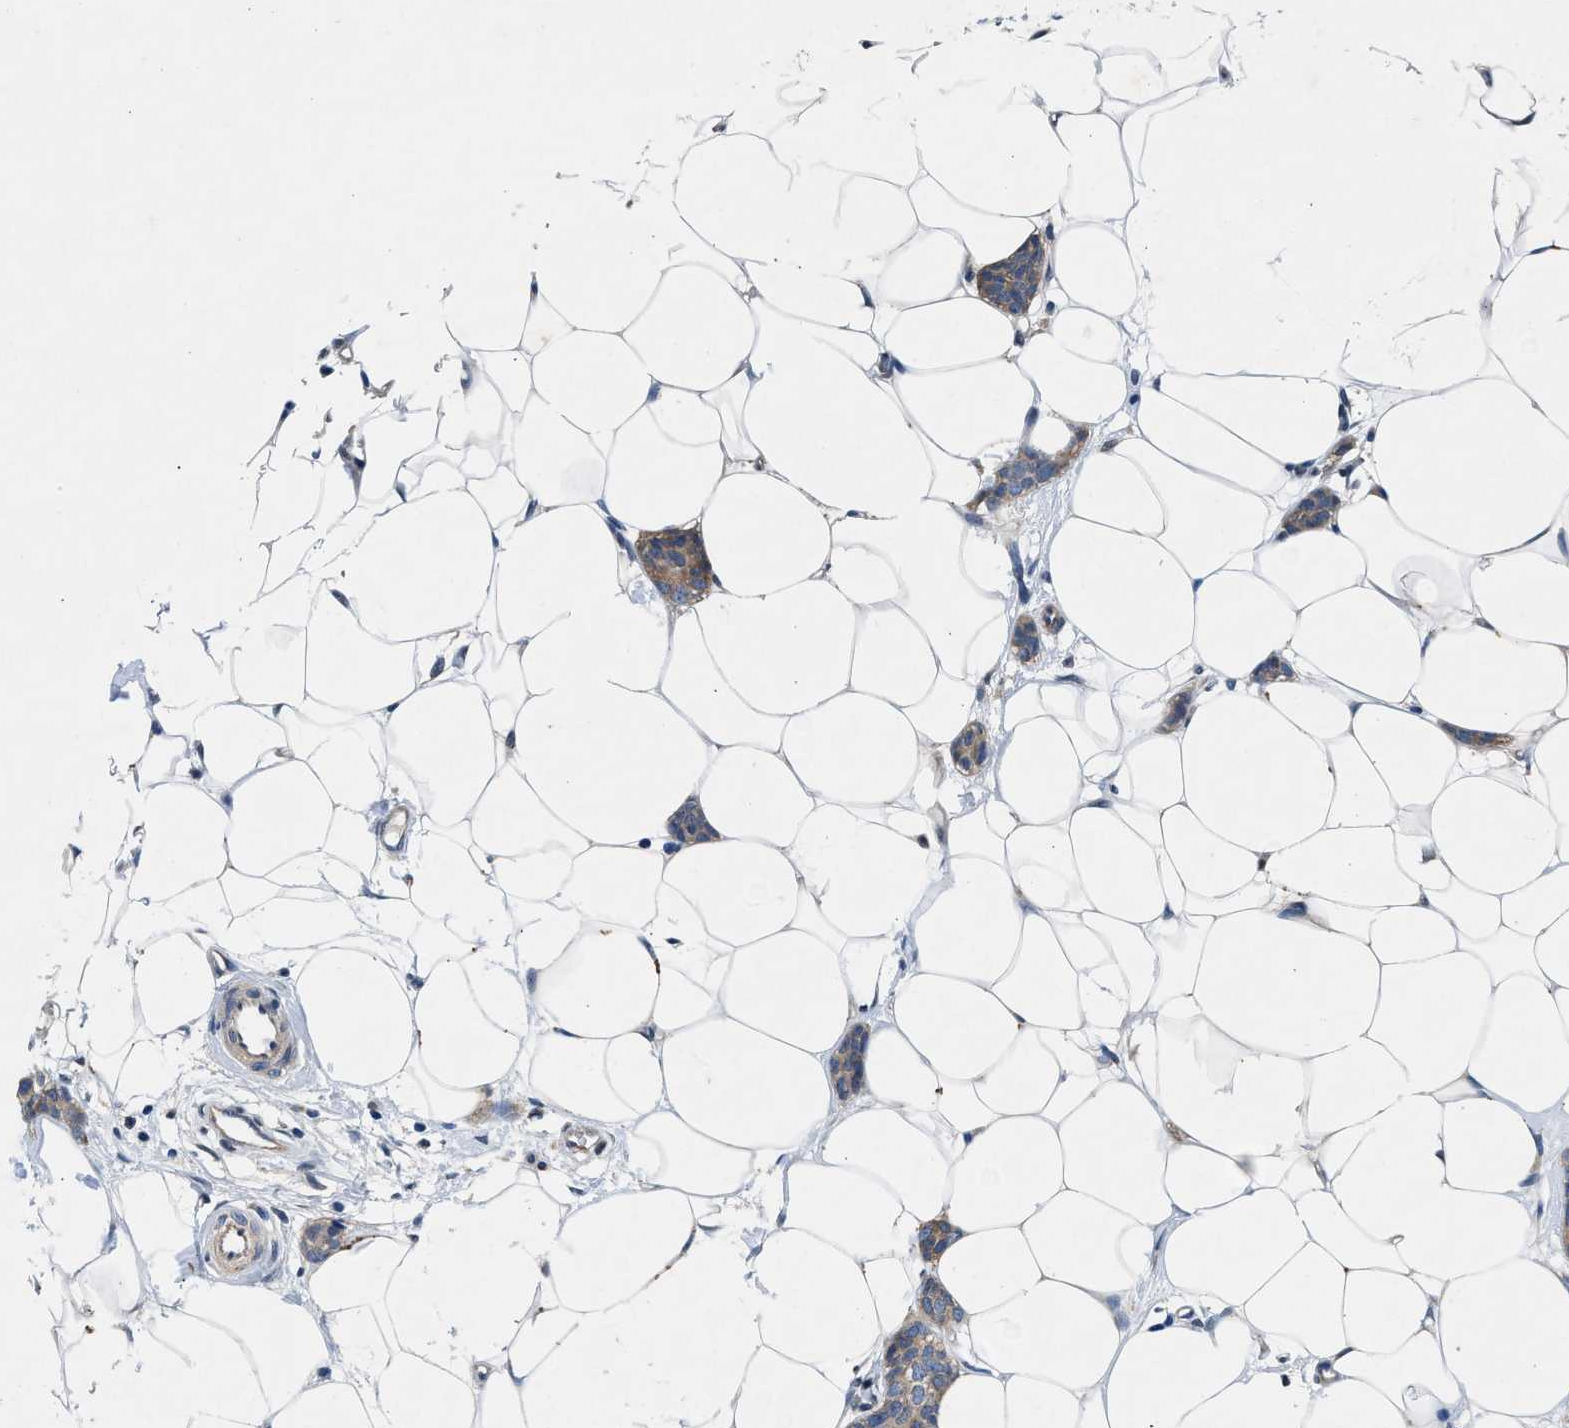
{"staining": {"intensity": "weak", "quantity": "25%-75%", "location": "cytoplasmic/membranous"}, "tissue": "breast cancer", "cell_type": "Tumor cells", "image_type": "cancer", "snomed": [{"axis": "morphology", "description": "Lobular carcinoma"}, {"axis": "topography", "description": "Skin"}, {"axis": "topography", "description": "Breast"}], "caption": "The micrograph exhibits a brown stain indicating the presence of a protein in the cytoplasmic/membranous of tumor cells in breast lobular carcinoma.", "gene": "COPS2", "patient": {"sex": "female", "age": 46}}